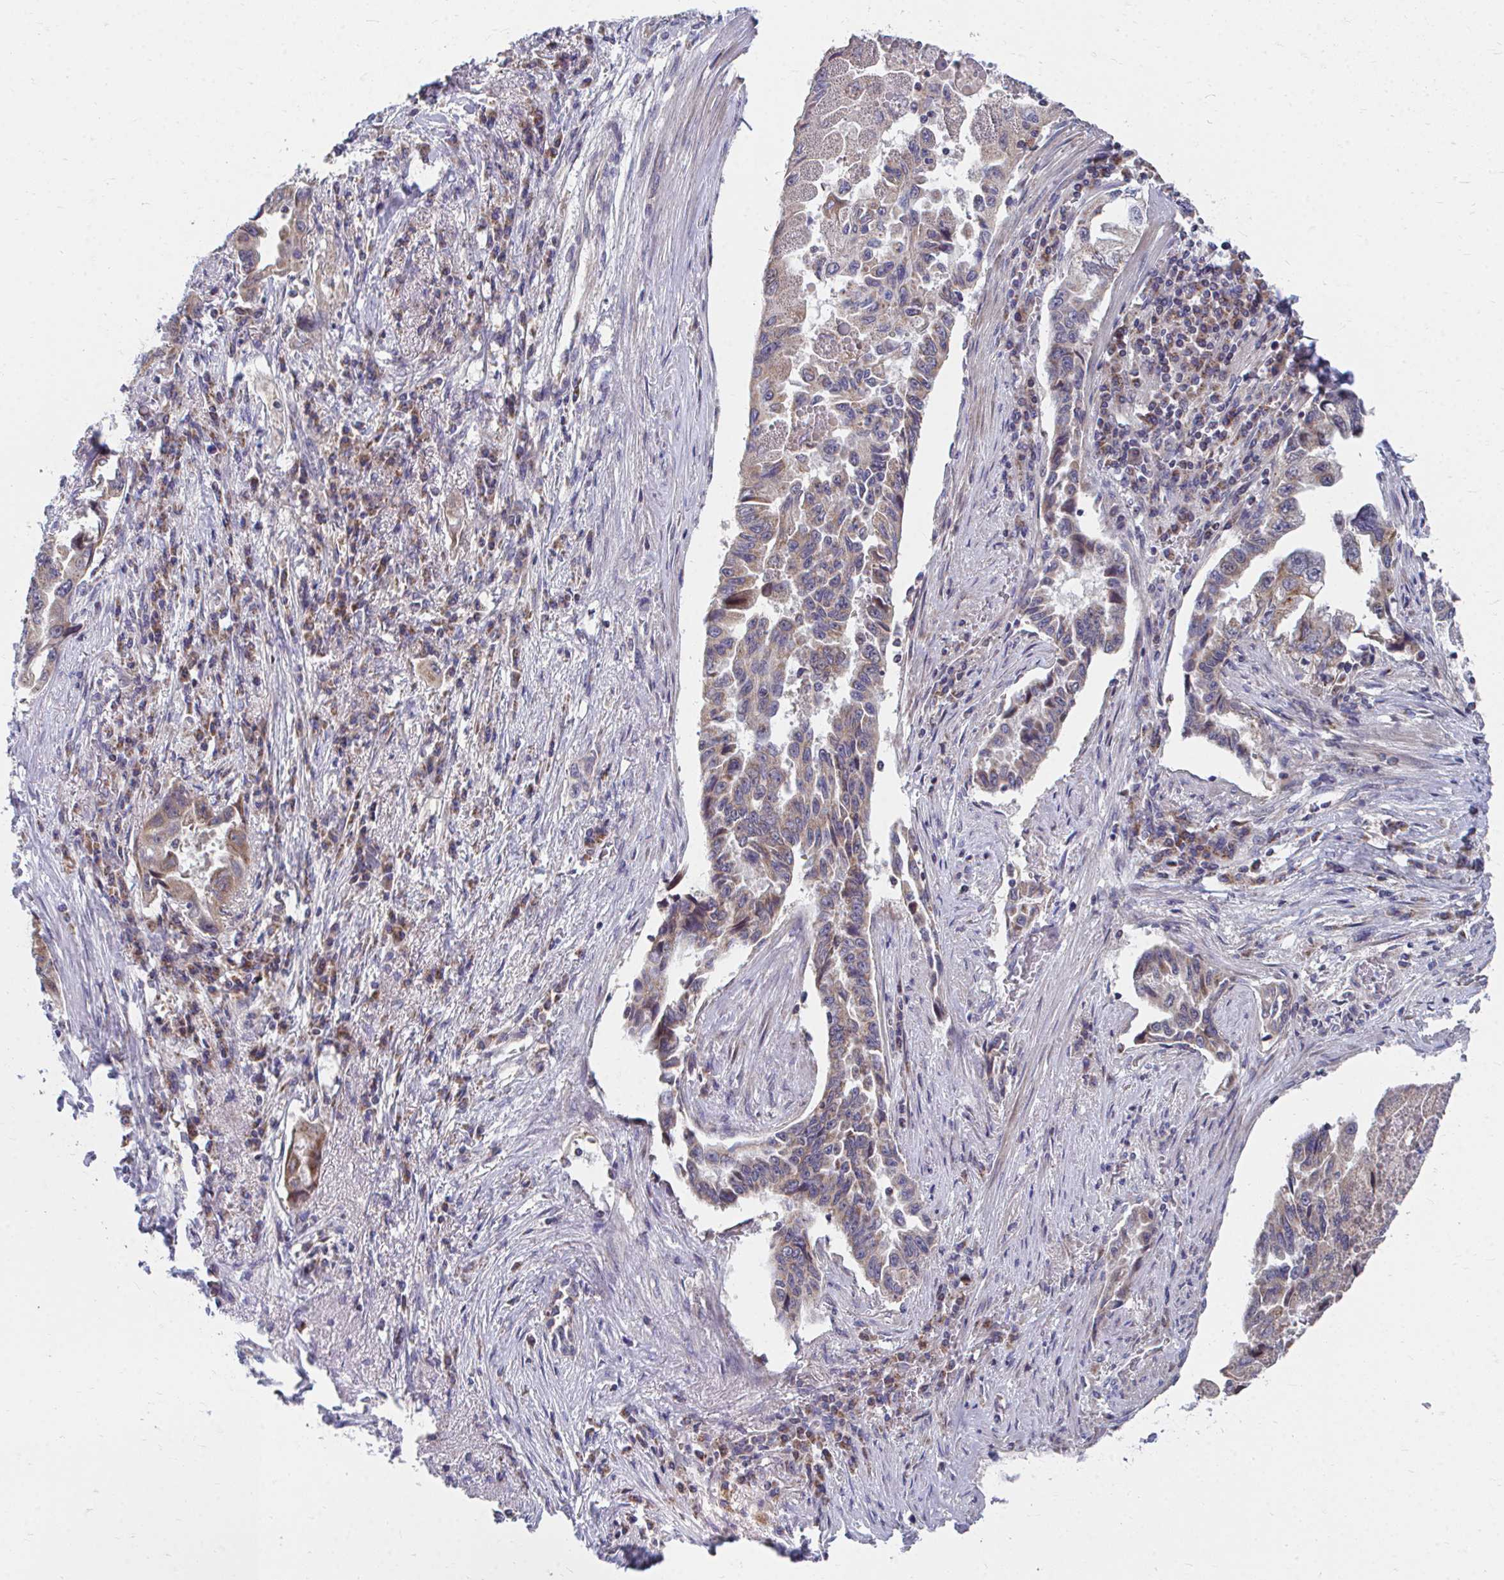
{"staining": {"intensity": "moderate", "quantity": "25%-75%", "location": "cytoplasmic/membranous"}, "tissue": "lung cancer", "cell_type": "Tumor cells", "image_type": "cancer", "snomed": [{"axis": "morphology", "description": "Adenocarcinoma, NOS"}, {"axis": "topography", "description": "Lung"}], "caption": "High-power microscopy captured an IHC image of lung cancer, revealing moderate cytoplasmic/membranous staining in about 25%-75% of tumor cells. The protein of interest is stained brown, and the nuclei are stained in blue (DAB (3,3'-diaminobenzidine) IHC with brightfield microscopy, high magnification).", "gene": "PEX3", "patient": {"sex": "female", "age": 51}}